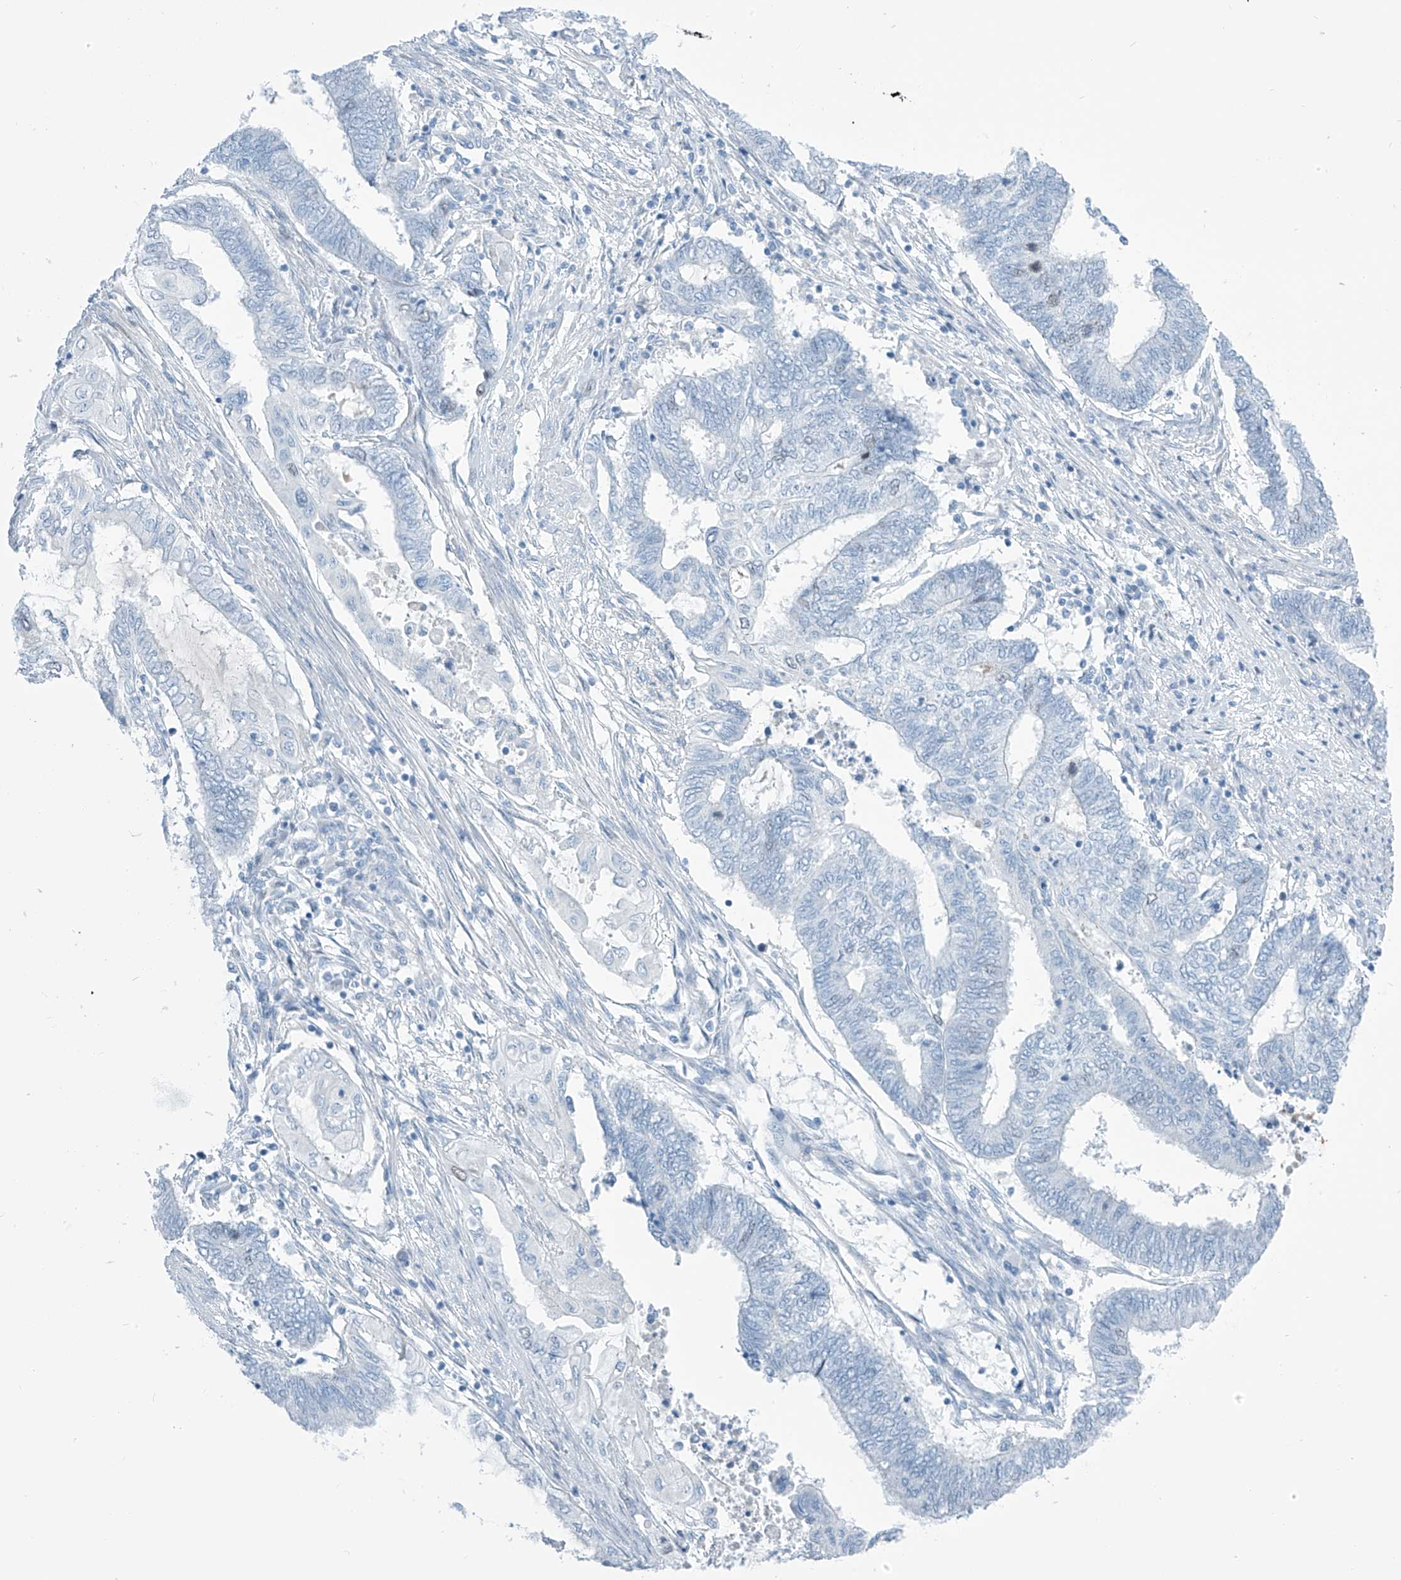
{"staining": {"intensity": "negative", "quantity": "none", "location": "none"}, "tissue": "endometrial cancer", "cell_type": "Tumor cells", "image_type": "cancer", "snomed": [{"axis": "morphology", "description": "Adenocarcinoma, NOS"}, {"axis": "topography", "description": "Uterus"}, {"axis": "topography", "description": "Endometrium"}], "caption": "Immunohistochemistry (IHC) photomicrograph of human endometrial adenocarcinoma stained for a protein (brown), which exhibits no positivity in tumor cells.", "gene": "SGO2", "patient": {"sex": "female", "age": 70}}